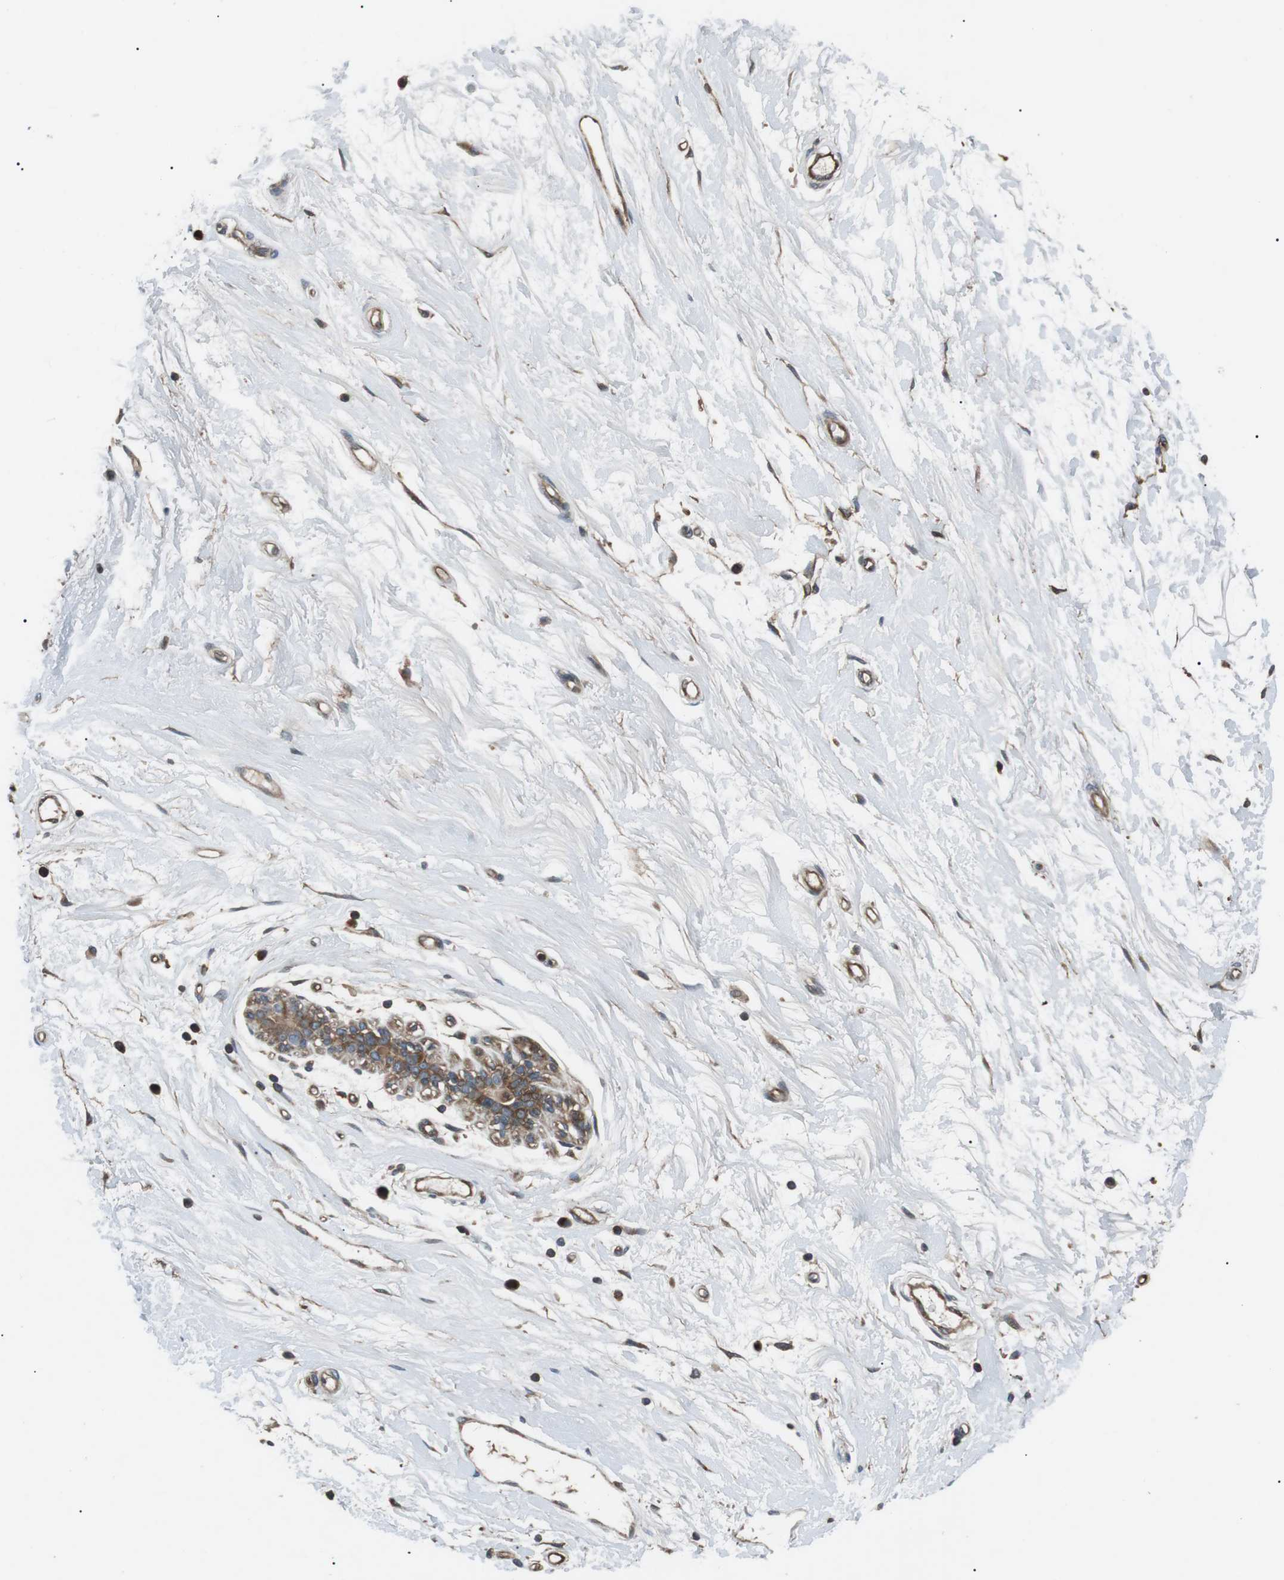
{"staining": {"intensity": "negative", "quantity": "none", "location": "none"}, "tissue": "breast", "cell_type": "Adipocytes", "image_type": "normal", "snomed": [{"axis": "morphology", "description": "Normal tissue, NOS"}, {"axis": "morphology", "description": "Lobular carcinoma"}, {"axis": "topography", "description": "Breast"}], "caption": "The photomicrograph reveals no staining of adipocytes in normal breast. The staining was performed using DAB (3,3'-diaminobenzidine) to visualize the protein expression in brown, while the nuclei were stained in blue with hematoxylin (Magnification: 20x).", "gene": "GPR161", "patient": {"sex": "female", "age": 59}}